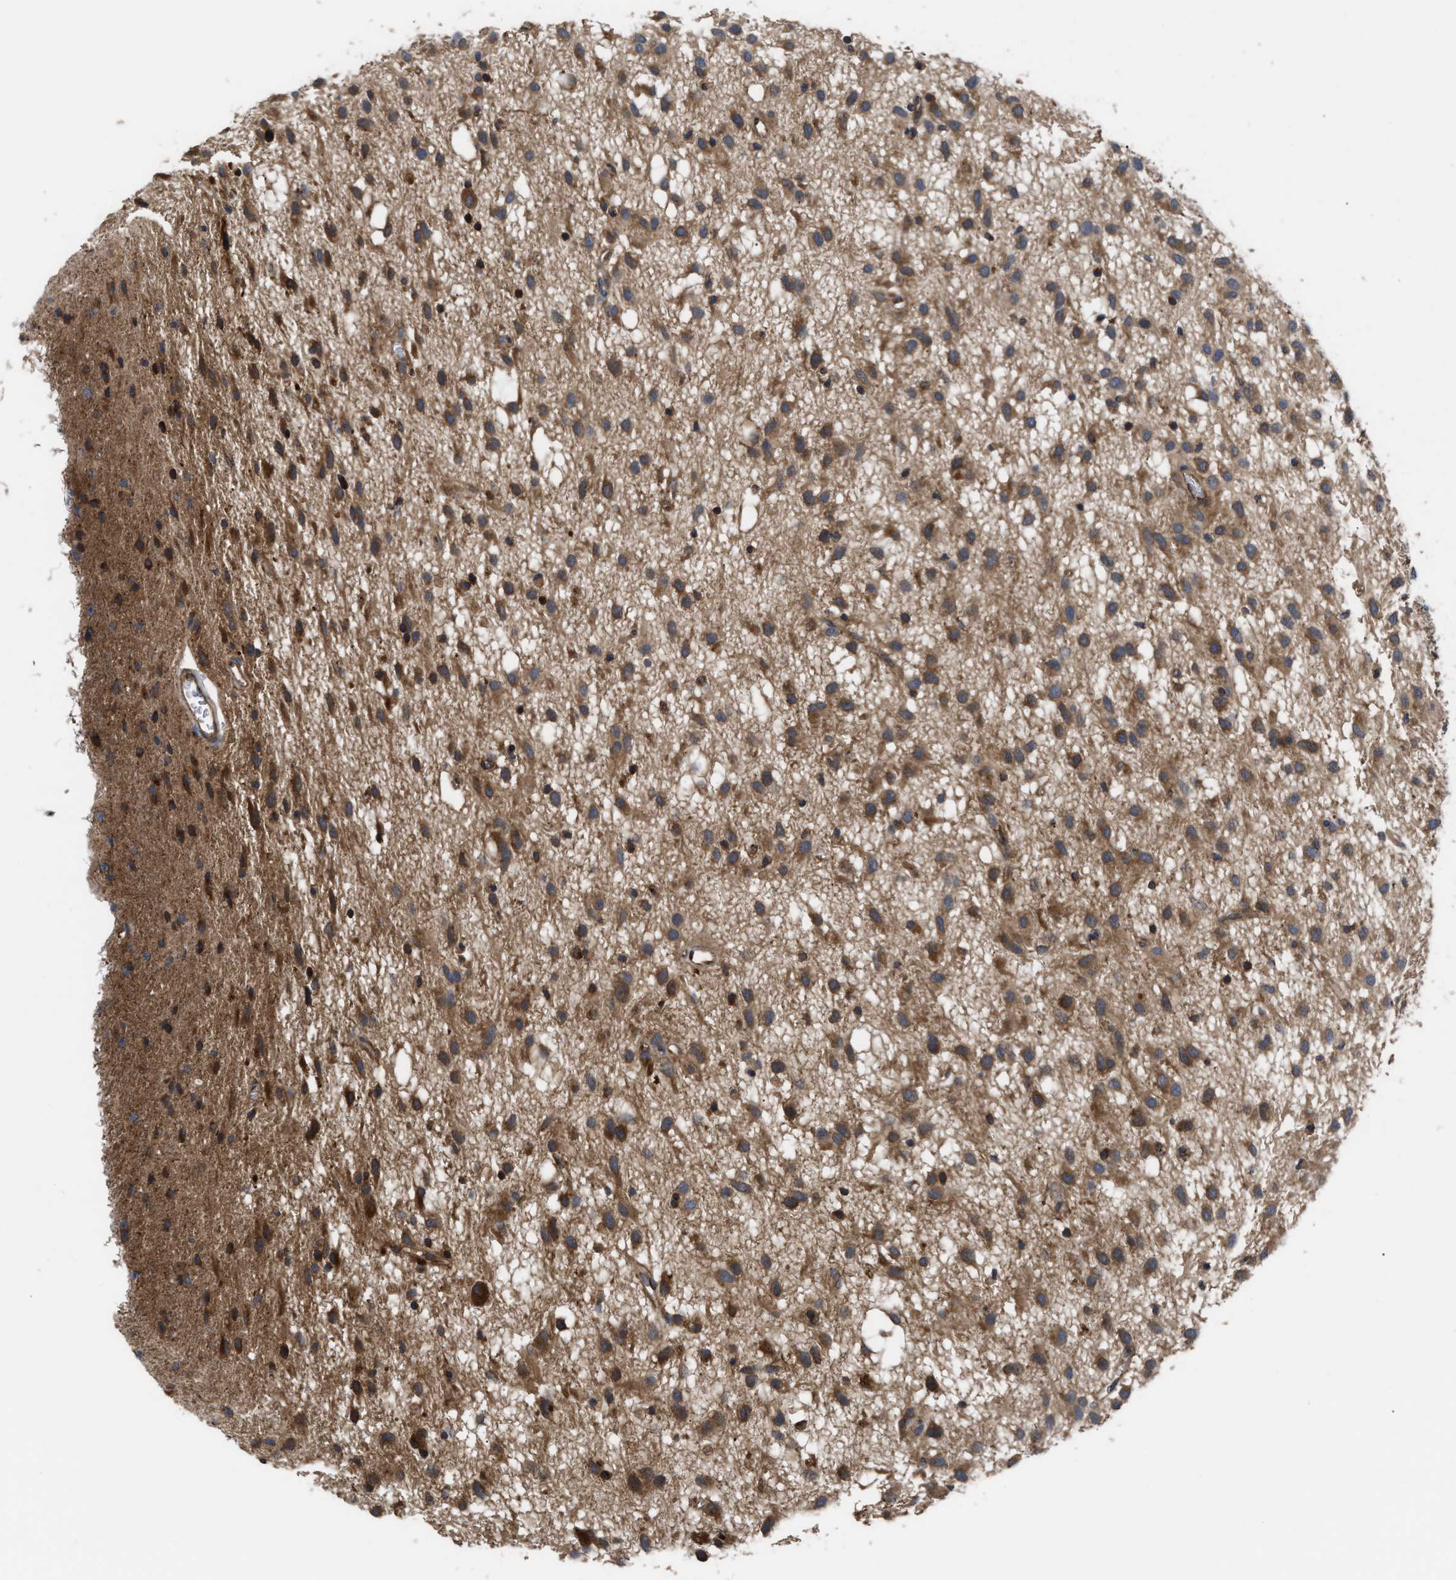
{"staining": {"intensity": "moderate", "quantity": ">75%", "location": "cytoplasmic/membranous"}, "tissue": "glioma", "cell_type": "Tumor cells", "image_type": "cancer", "snomed": [{"axis": "morphology", "description": "Glioma, malignant, Low grade"}, {"axis": "topography", "description": "Brain"}], "caption": "Immunohistochemistry staining of glioma, which displays medium levels of moderate cytoplasmic/membranous positivity in approximately >75% of tumor cells indicating moderate cytoplasmic/membranous protein staining. The staining was performed using DAB (brown) for protein detection and nuclei were counterstained in hematoxylin (blue).", "gene": "LAPTM4B", "patient": {"sex": "male", "age": 77}}